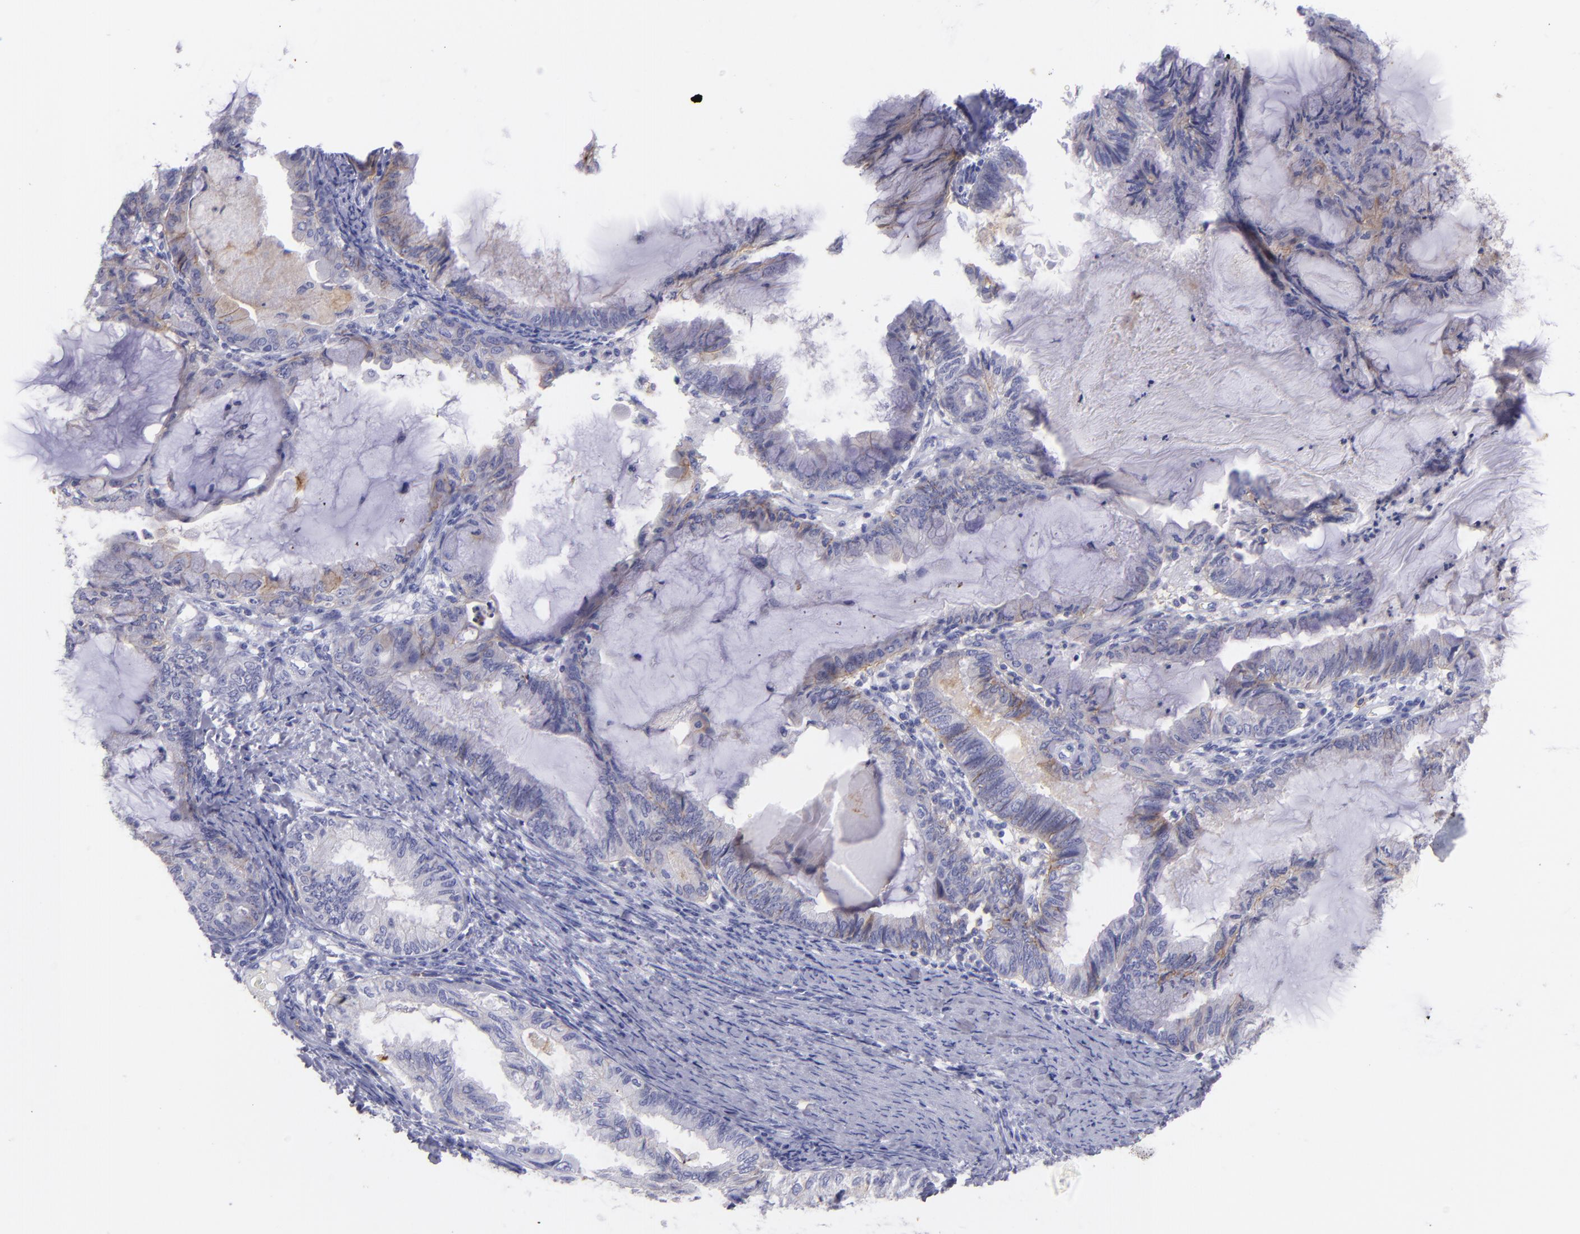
{"staining": {"intensity": "weak", "quantity": "<25%", "location": "cytoplasmic/membranous"}, "tissue": "endometrial cancer", "cell_type": "Tumor cells", "image_type": "cancer", "snomed": [{"axis": "morphology", "description": "Adenocarcinoma, NOS"}, {"axis": "topography", "description": "Endometrium"}], "caption": "Human adenocarcinoma (endometrial) stained for a protein using immunohistochemistry demonstrates no positivity in tumor cells.", "gene": "CD82", "patient": {"sex": "female", "age": 86}}